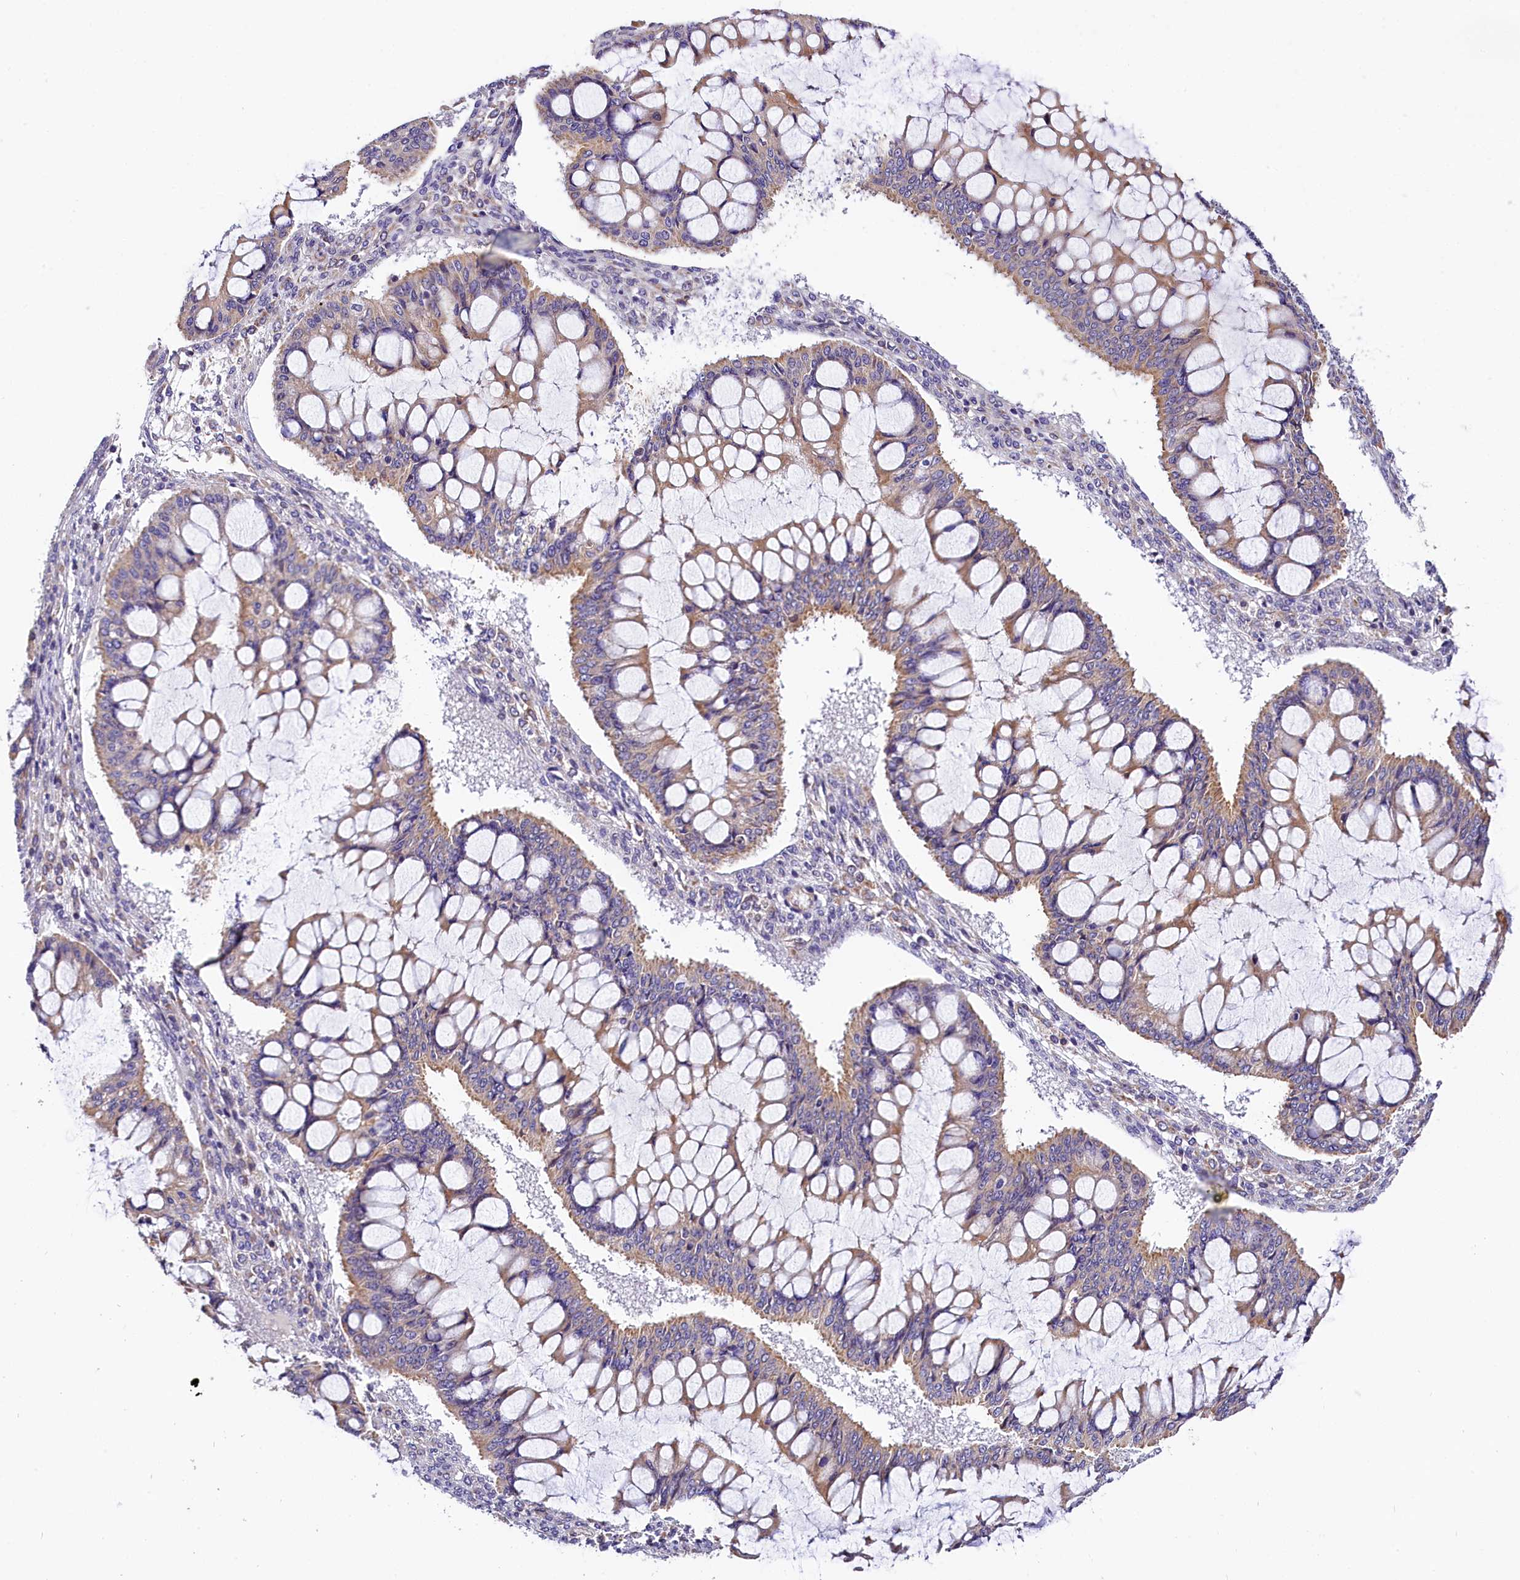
{"staining": {"intensity": "weak", "quantity": ">75%", "location": "cytoplasmic/membranous"}, "tissue": "ovarian cancer", "cell_type": "Tumor cells", "image_type": "cancer", "snomed": [{"axis": "morphology", "description": "Cystadenocarcinoma, mucinous, NOS"}, {"axis": "topography", "description": "Ovary"}], "caption": "Immunohistochemical staining of ovarian cancer (mucinous cystadenocarcinoma) demonstrates low levels of weak cytoplasmic/membranous staining in about >75% of tumor cells.", "gene": "ACAA2", "patient": {"sex": "female", "age": 73}}